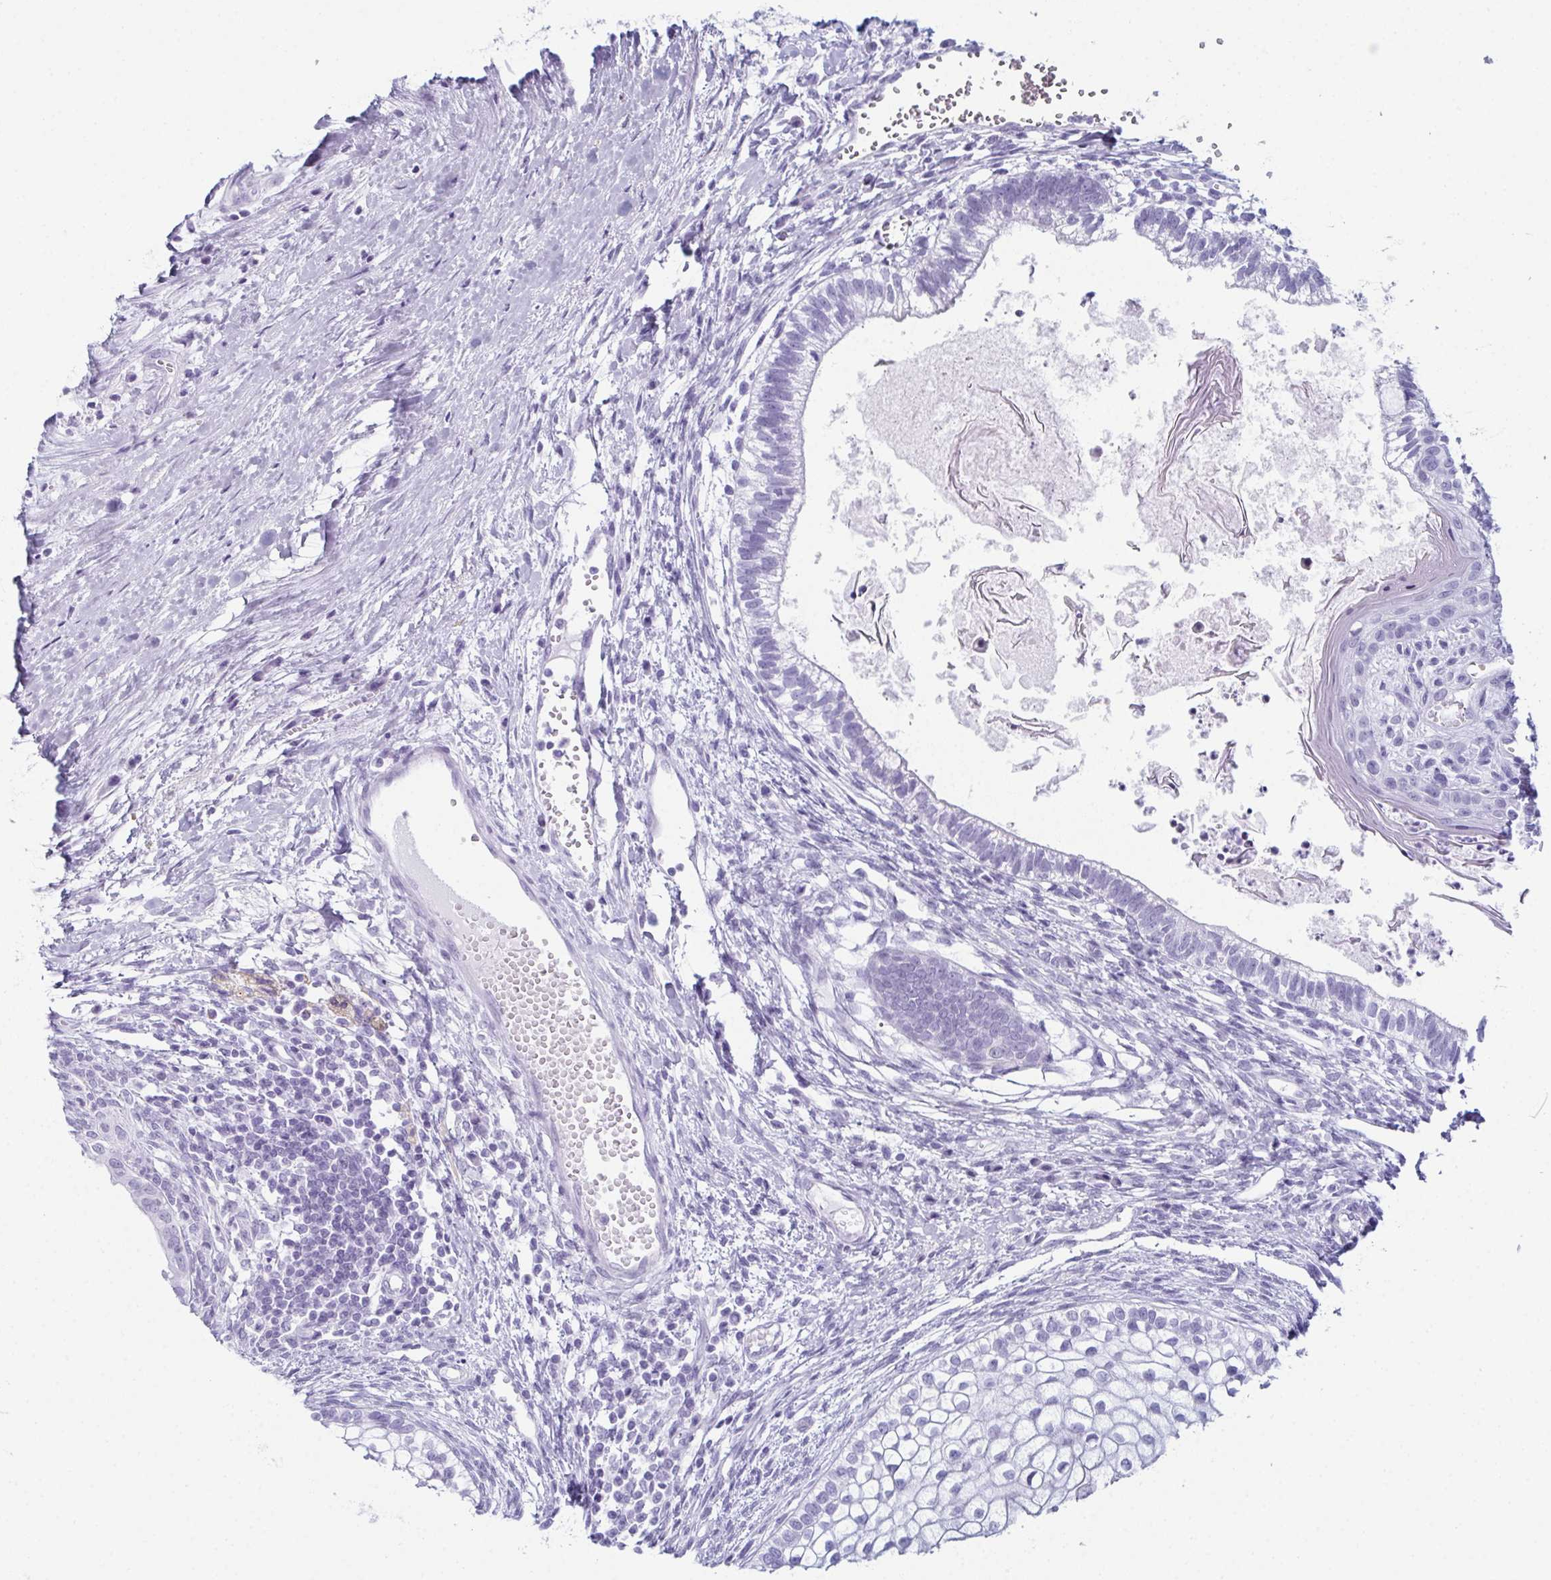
{"staining": {"intensity": "negative", "quantity": "none", "location": "none"}, "tissue": "testis cancer", "cell_type": "Tumor cells", "image_type": "cancer", "snomed": [{"axis": "morphology", "description": "Carcinoma, Embryonal, NOS"}, {"axis": "topography", "description": "Testis"}], "caption": "Testis cancer (embryonal carcinoma) was stained to show a protein in brown. There is no significant staining in tumor cells.", "gene": "ENKUR", "patient": {"sex": "male", "age": 37}}